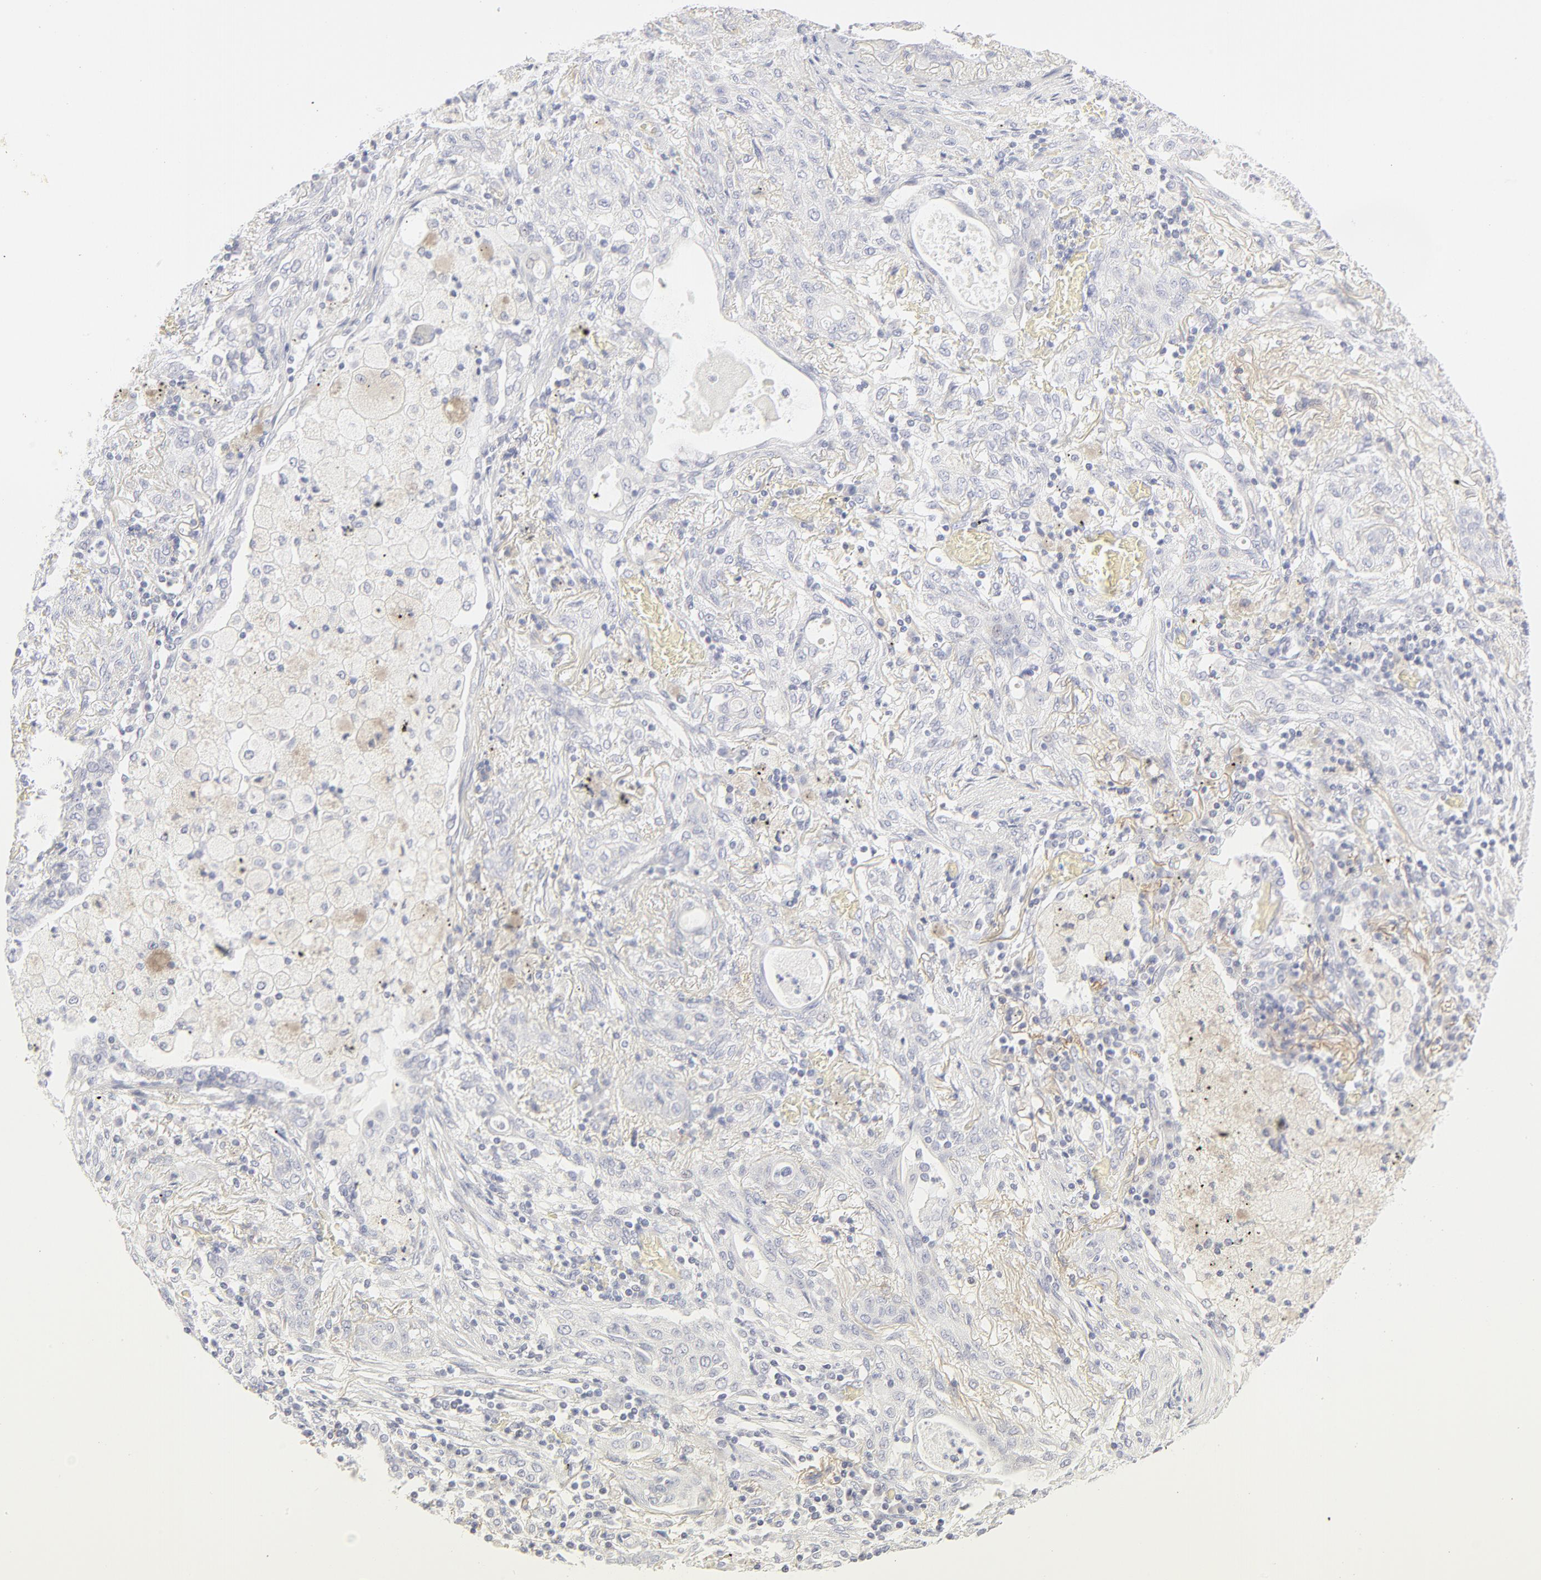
{"staining": {"intensity": "negative", "quantity": "none", "location": "none"}, "tissue": "lung cancer", "cell_type": "Tumor cells", "image_type": "cancer", "snomed": [{"axis": "morphology", "description": "Squamous cell carcinoma, NOS"}, {"axis": "topography", "description": "Lung"}], "caption": "This micrograph is of lung cancer stained with IHC to label a protein in brown with the nuclei are counter-stained blue. There is no staining in tumor cells.", "gene": "NPNT", "patient": {"sex": "female", "age": 47}}